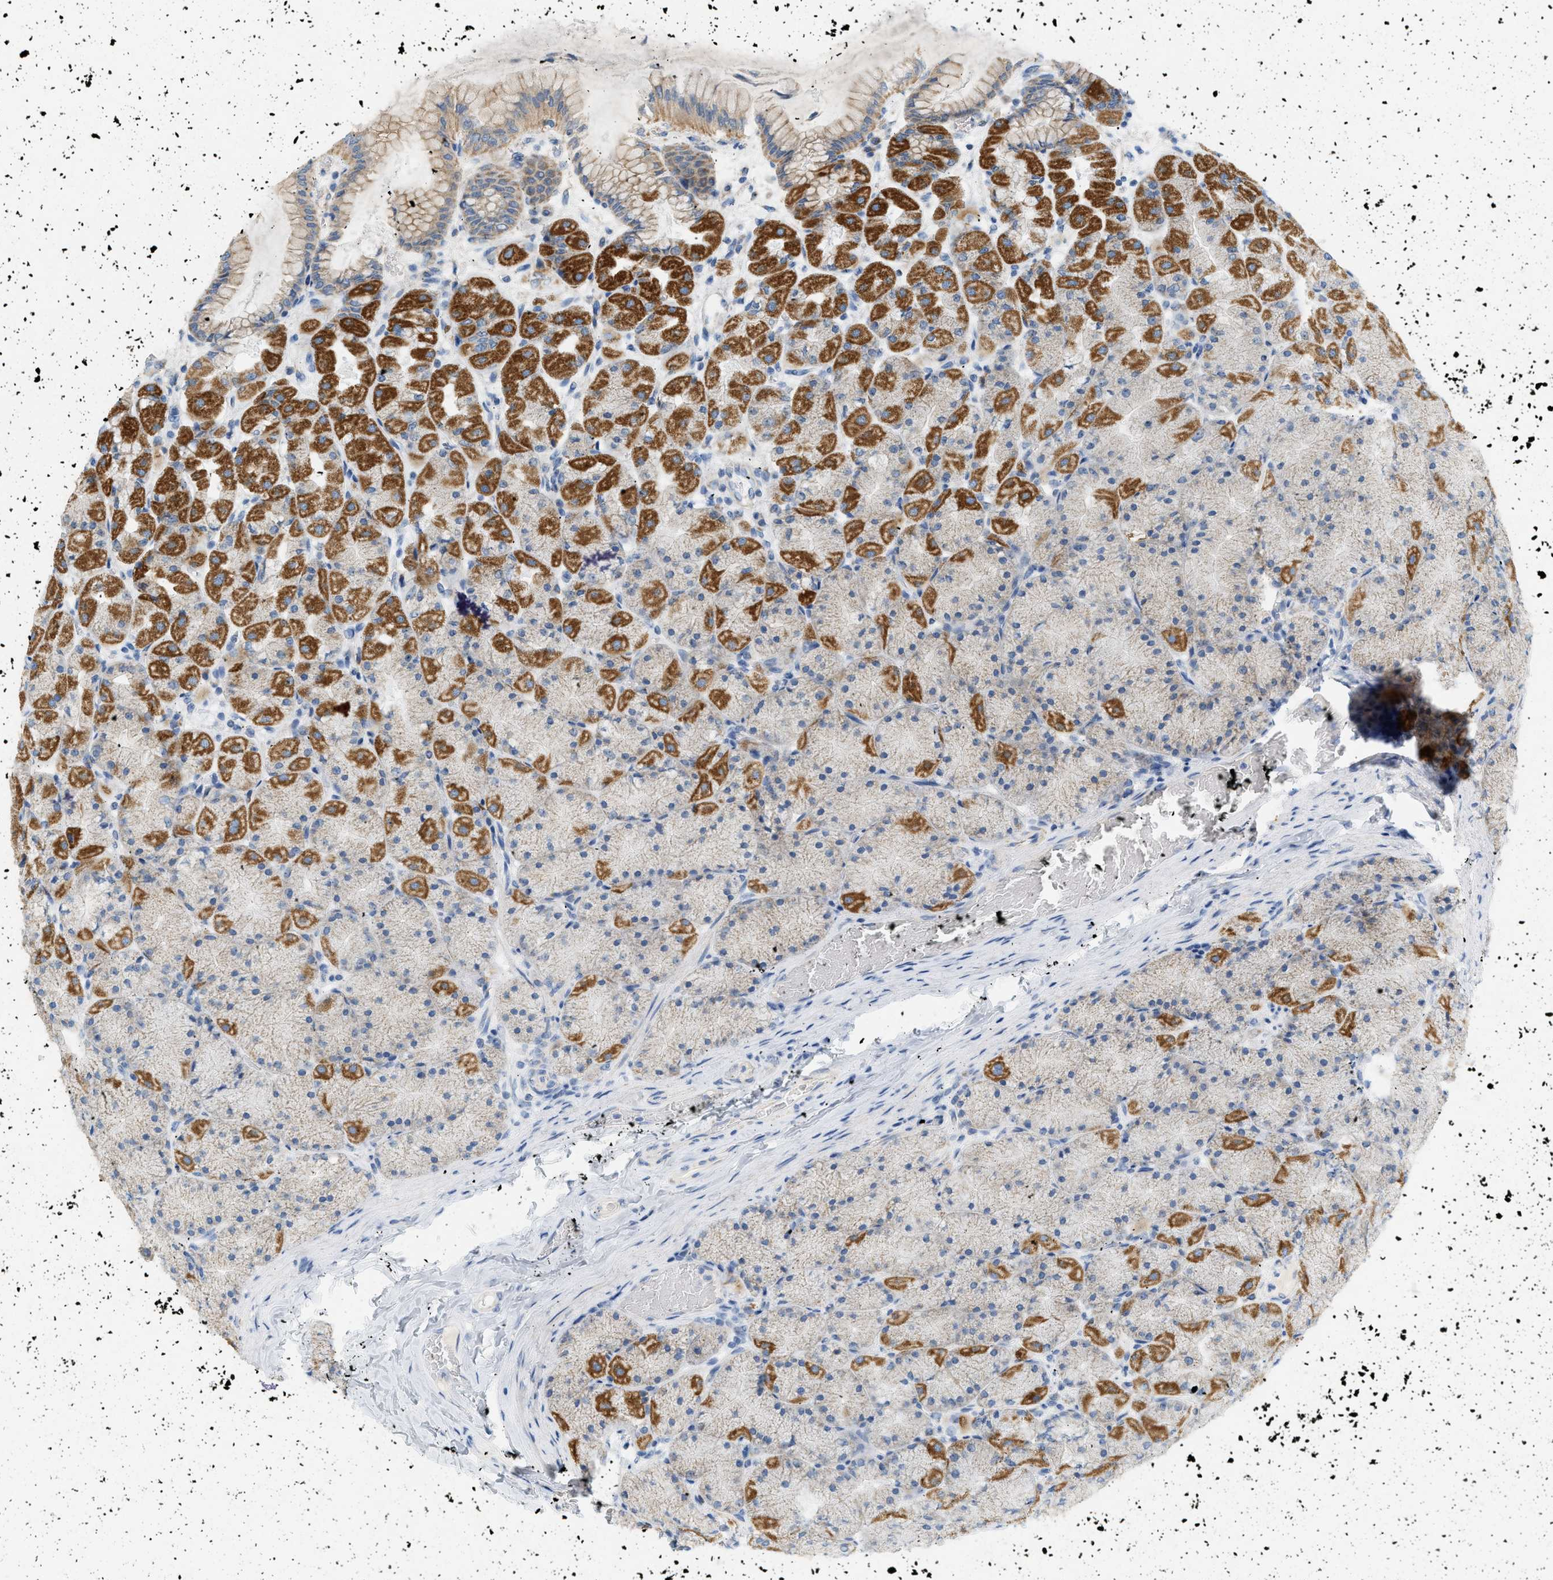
{"staining": {"intensity": "strong", "quantity": "25%-75%", "location": "cytoplasmic/membranous"}, "tissue": "stomach", "cell_type": "Glandular cells", "image_type": "normal", "snomed": [{"axis": "morphology", "description": "Normal tissue, NOS"}, {"axis": "topography", "description": "Stomach, upper"}], "caption": "Immunohistochemical staining of normal stomach displays high levels of strong cytoplasmic/membranous positivity in about 25%-75% of glandular cells. (DAB (3,3'-diaminobenzidine) = brown stain, brightfield microscopy at high magnification).", "gene": "NDUFS8", "patient": {"sex": "female", "age": 56}}